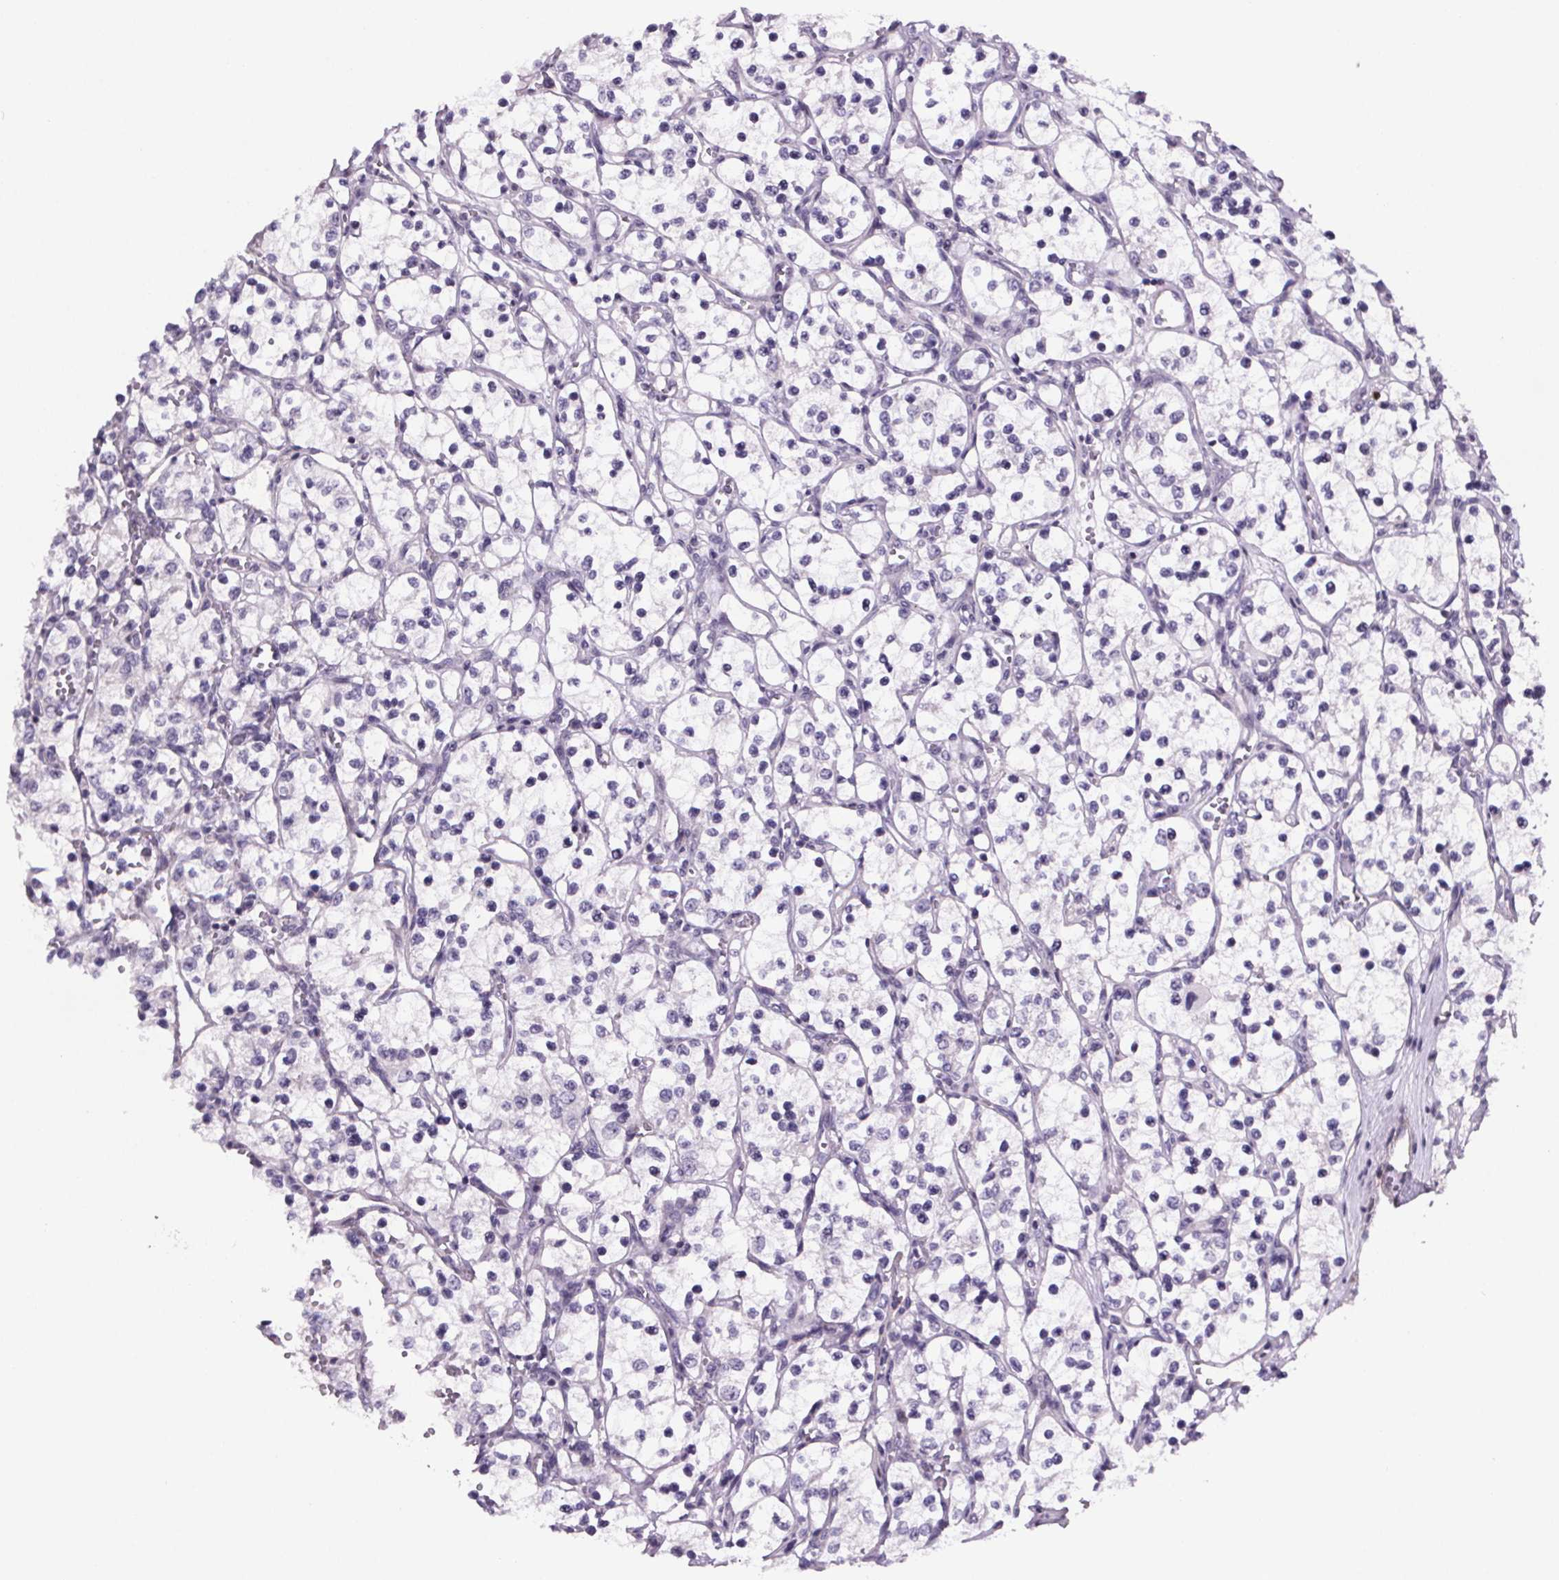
{"staining": {"intensity": "negative", "quantity": "none", "location": "none"}, "tissue": "renal cancer", "cell_type": "Tumor cells", "image_type": "cancer", "snomed": [{"axis": "morphology", "description": "Adenocarcinoma, NOS"}, {"axis": "topography", "description": "Kidney"}], "caption": "High magnification brightfield microscopy of renal cancer (adenocarcinoma) stained with DAB (3,3'-diaminobenzidine) (brown) and counterstained with hematoxylin (blue): tumor cells show no significant staining.", "gene": "TTC12", "patient": {"sex": "female", "age": 69}}